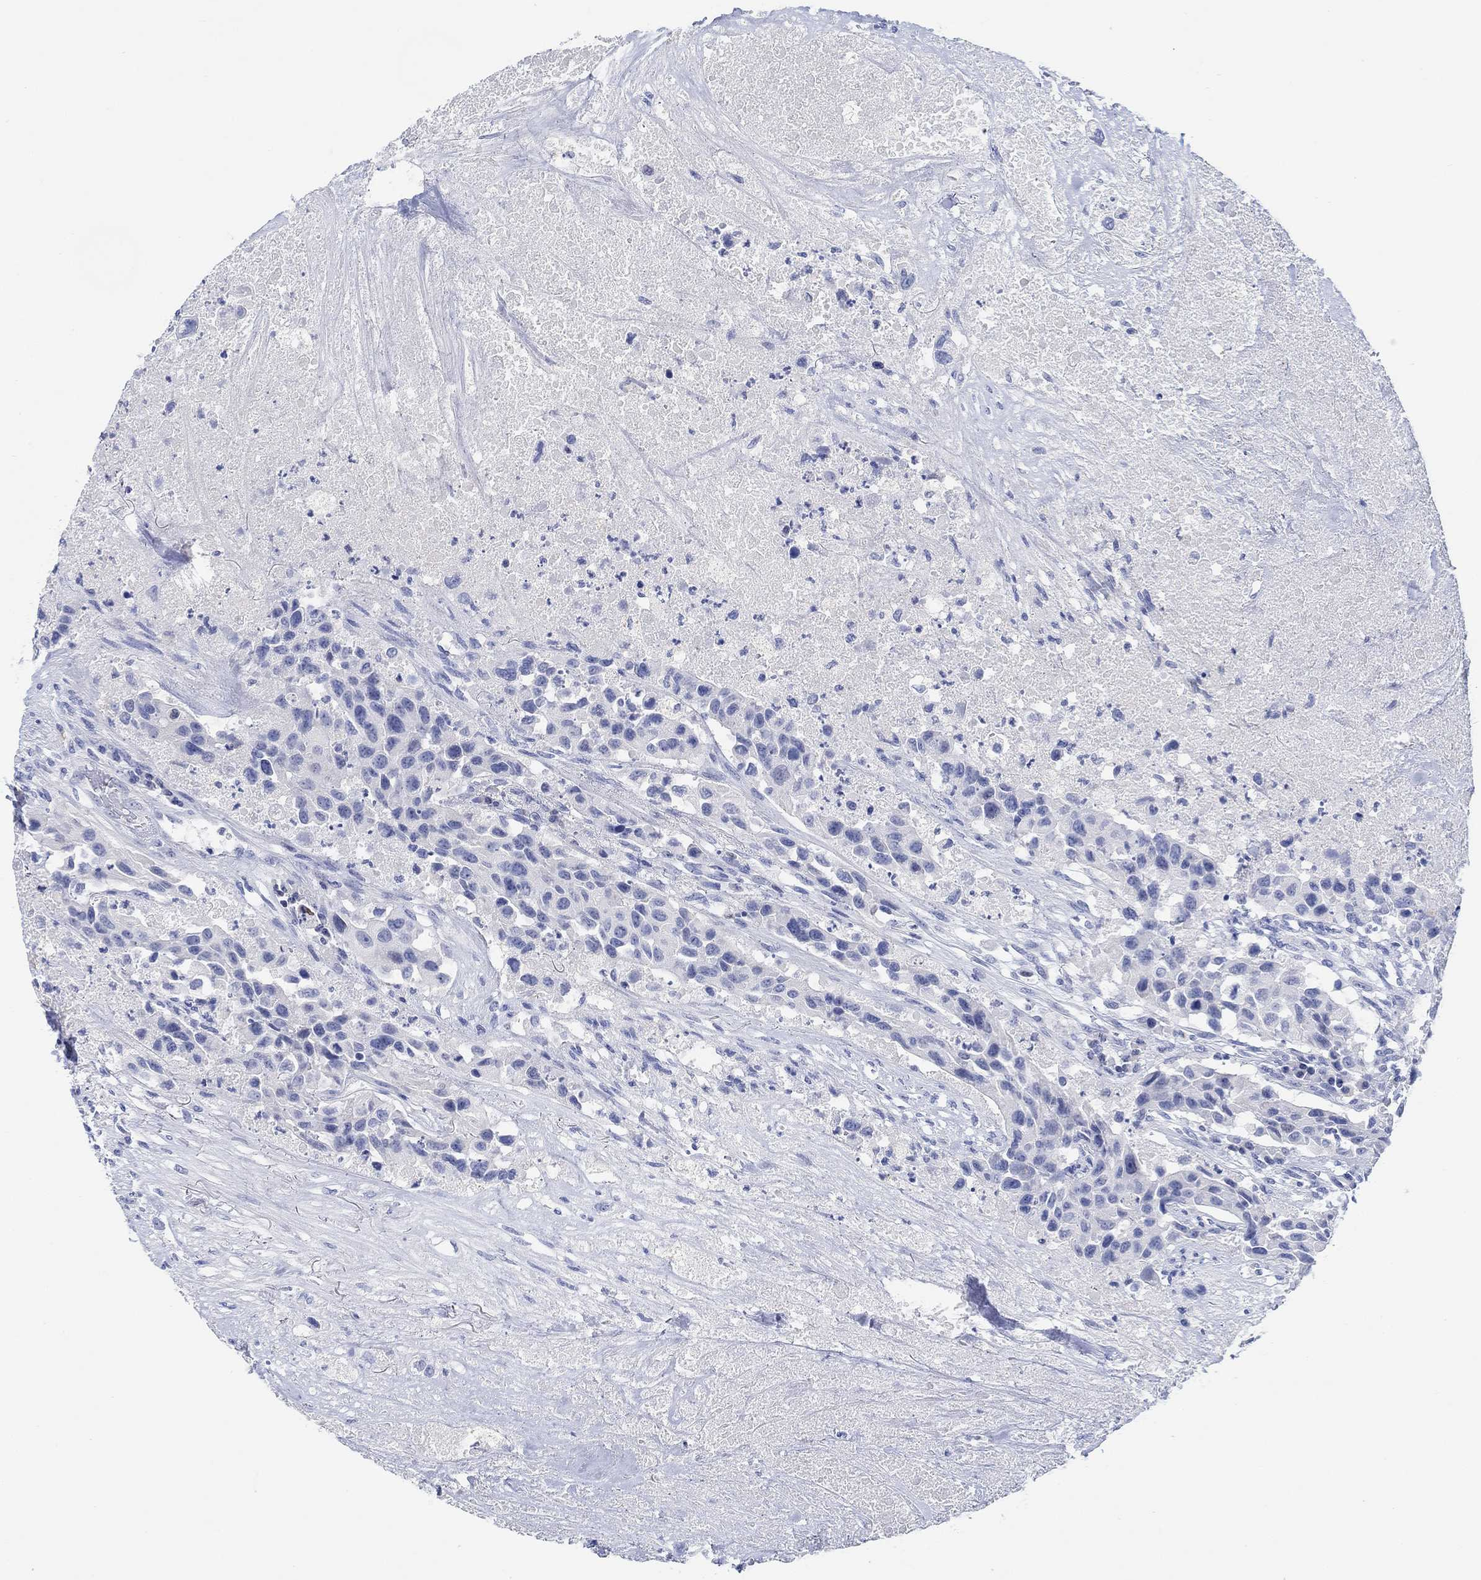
{"staining": {"intensity": "negative", "quantity": "none", "location": "none"}, "tissue": "urothelial cancer", "cell_type": "Tumor cells", "image_type": "cancer", "snomed": [{"axis": "morphology", "description": "Urothelial carcinoma, High grade"}, {"axis": "topography", "description": "Urinary bladder"}], "caption": "The immunohistochemistry photomicrograph has no significant staining in tumor cells of high-grade urothelial carcinoma tissue. (Brightfield microscopy of DAB (3,3'-diaminobenzidine) immunohistochemistry at high magnification).", "gene": "PPP1R17", "patient": {"sex": "female", "age": 73}}